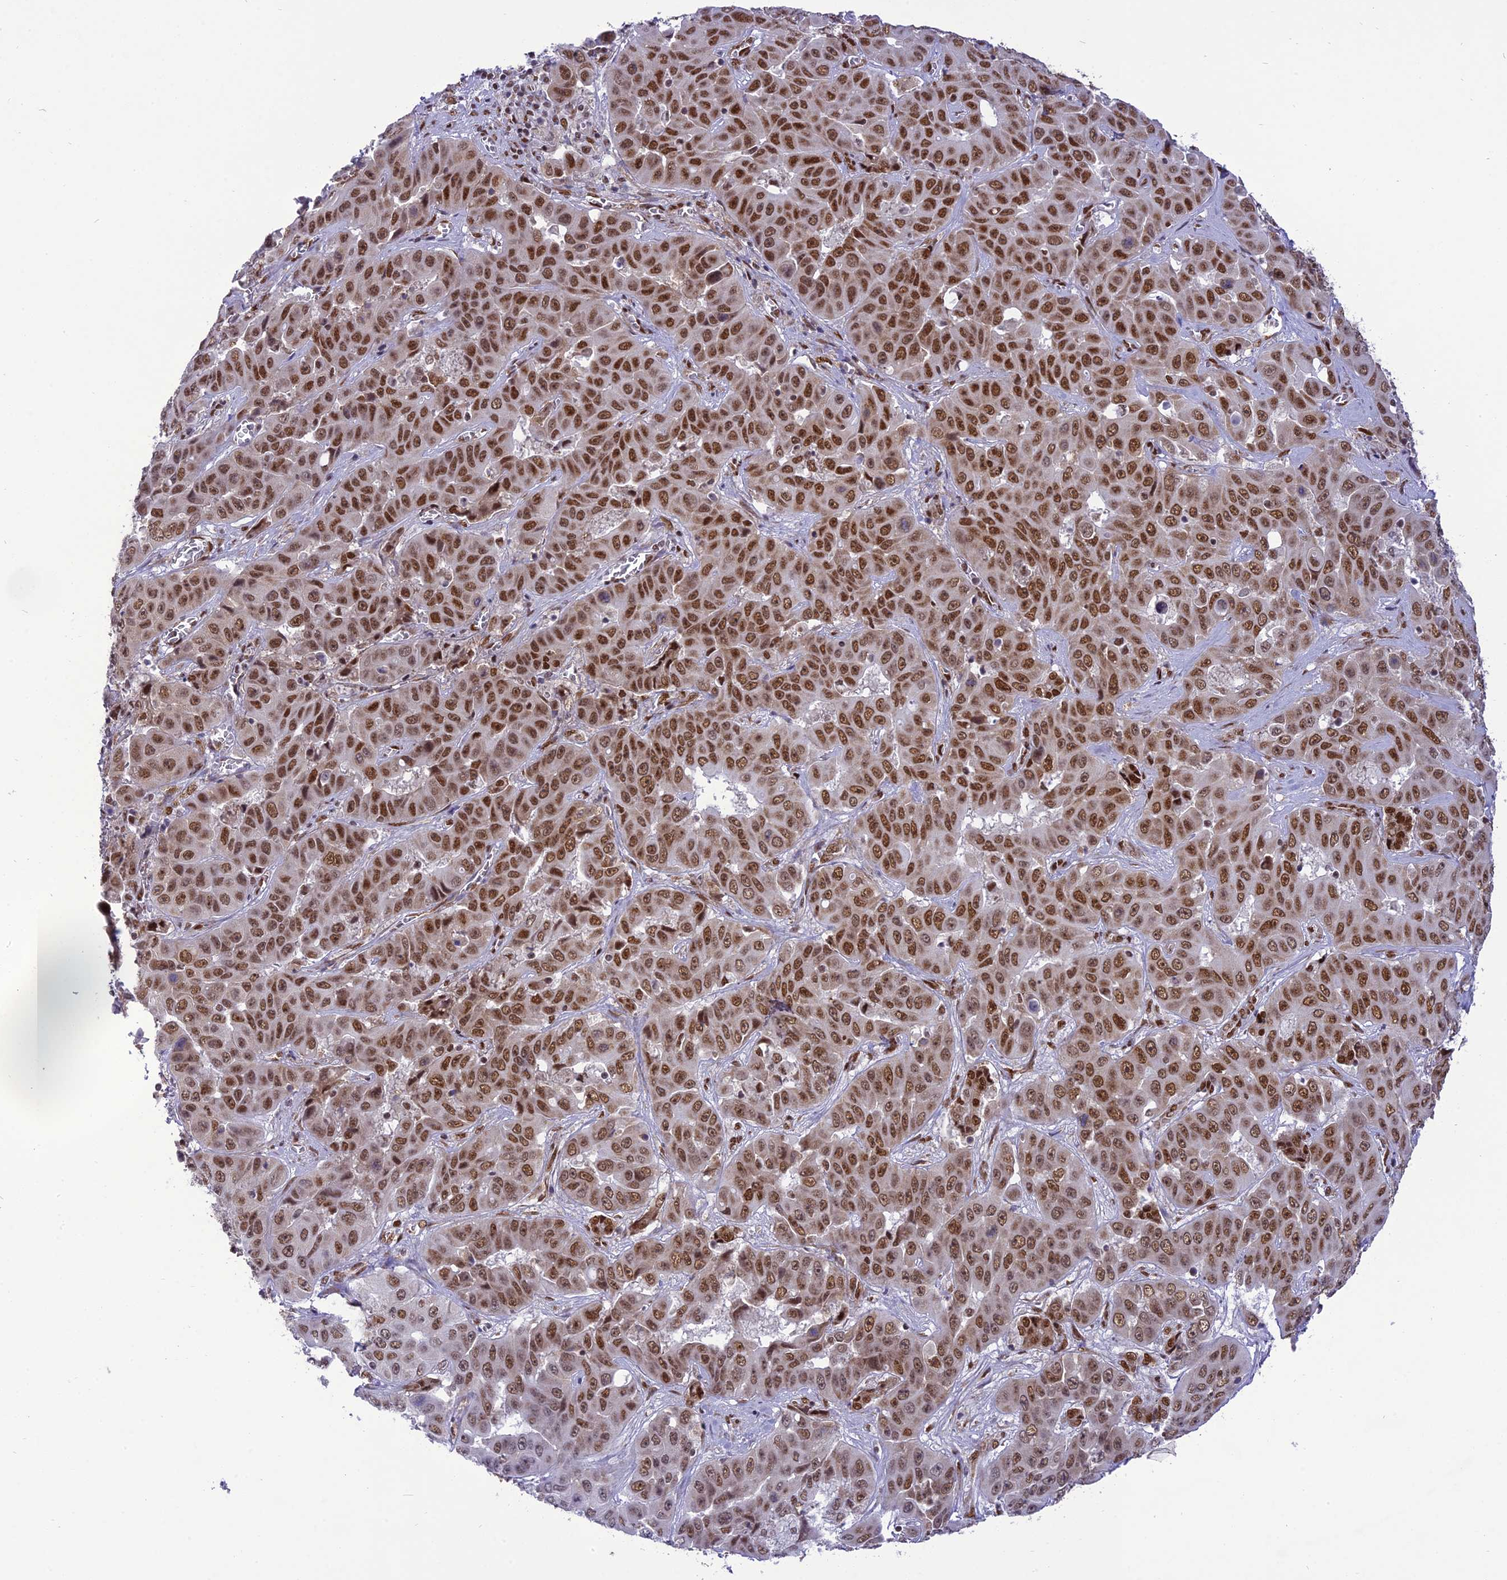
{"staining": {"intensity": "moderate", "quantity": ">75%", "location": "nuclear"}, "tissue": "liver cancer", "cell_type": "Tumor cells", "image_type": "cancer", "snomed": [{"axis": "morphology", "description": "Cholangiocarcinoma"}, {"axis": "topography", "description": "Liver"}], "caption": "A high-resolution micrograph shows immunohistochemistry staining of liver cancer, which reveals moderate nuclear expression in about >75% of tumor cells.", "gene": "DDX1", "patient": {"sex": "female", "age": 52}}